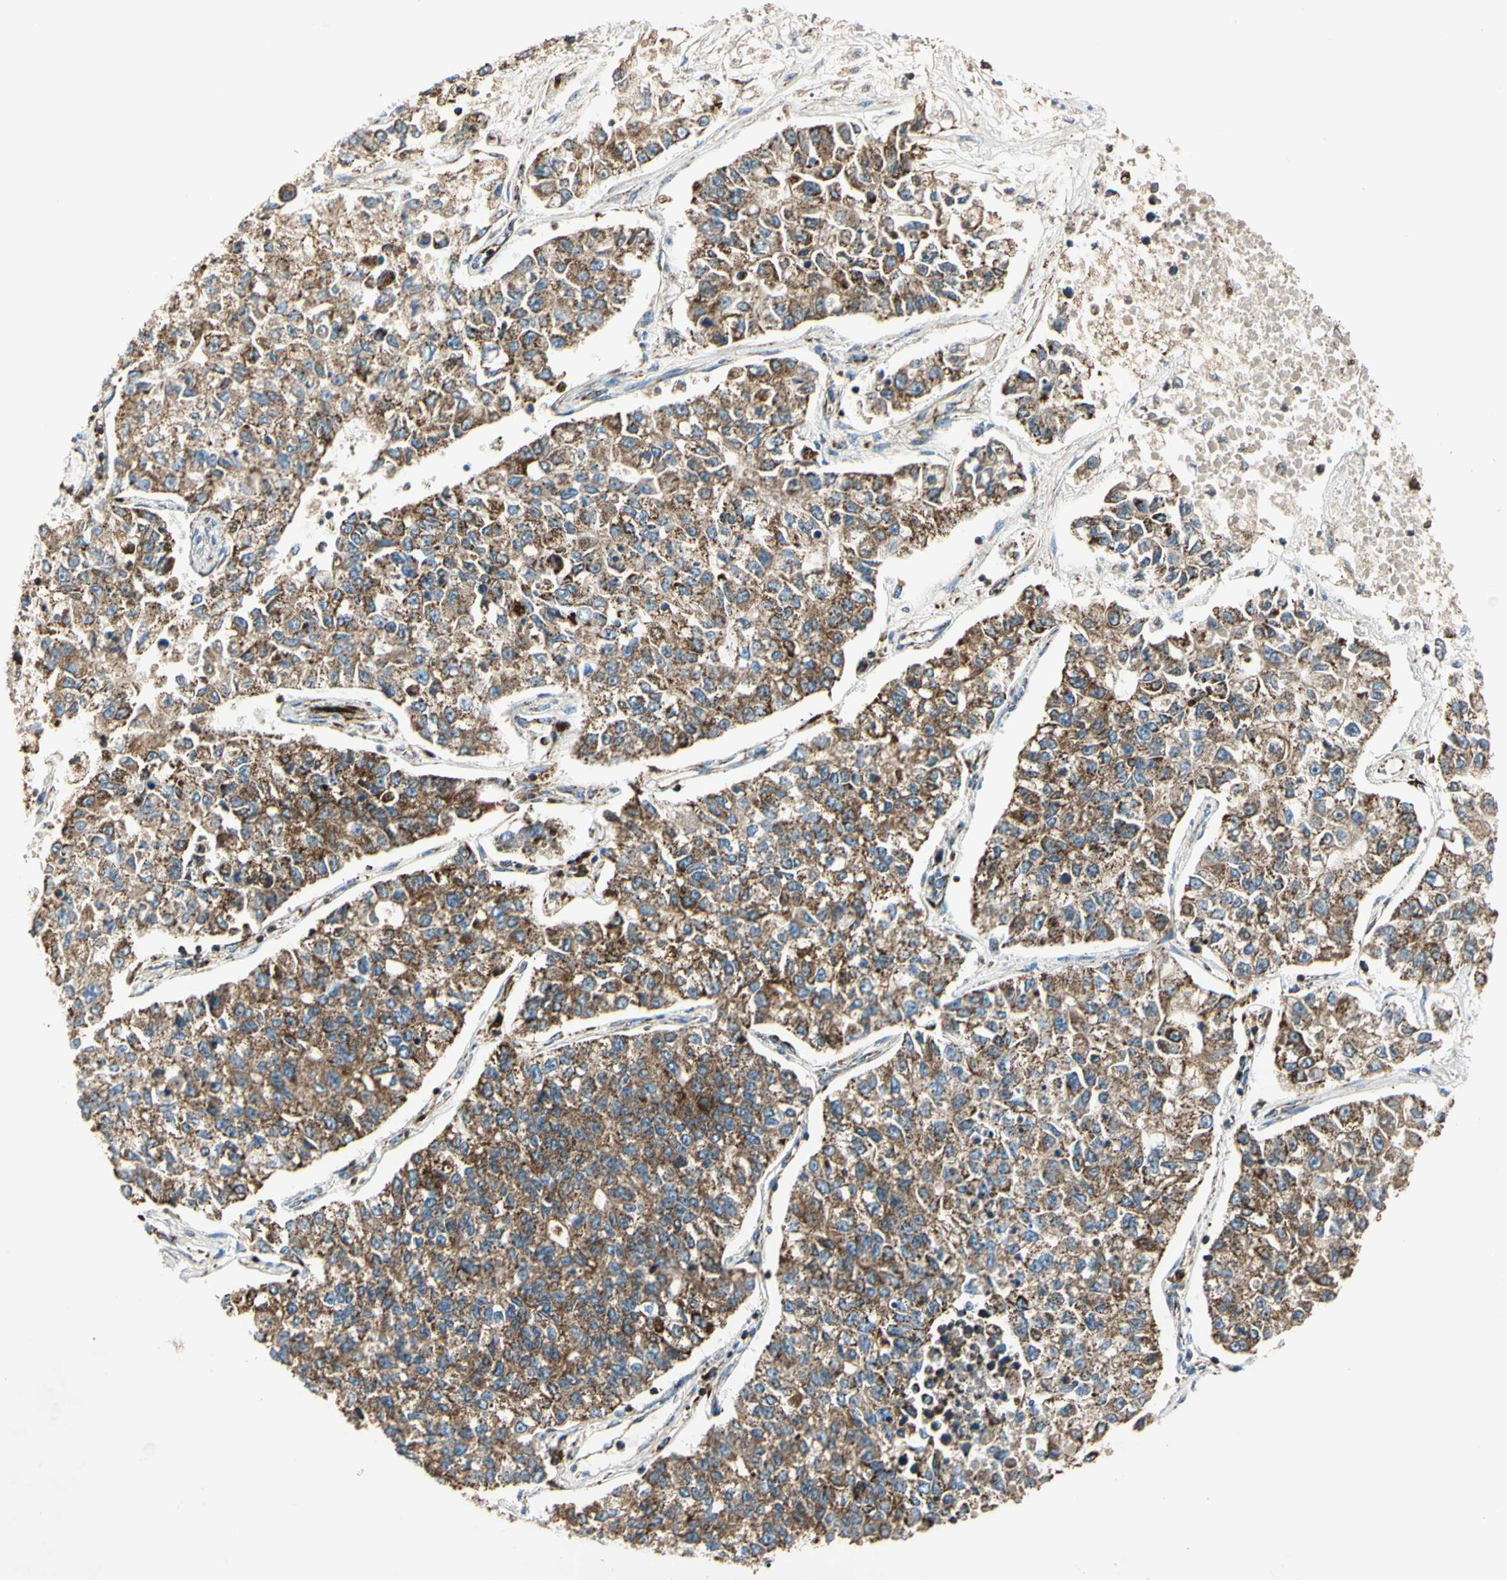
{"staining": {"intensity": "moderate", "quantity": ">75%", "location": "cytoplasmic/membranous"}, "tissue": "lung cancer", "cell_type": "Tumor cells", "image_type": "cancer", "snomed": [{"axis": "morphology", "description": "Adenocarcinoma, NOS"}, {"axis": "topography", "description": "Lung"}], "caption": "Immunohistochemistry (IHC) histopathology image of neoplastic tissue: lung cancer stained using IHC demonstrates medium levels of moderate protein expression localized specifically in the cytoplasmic/membranous of tumor cells, appearing as a cytoplasmic/membranous brown color.", "gene": "ME2", "patient": {"sex": "male", "age": 49}}